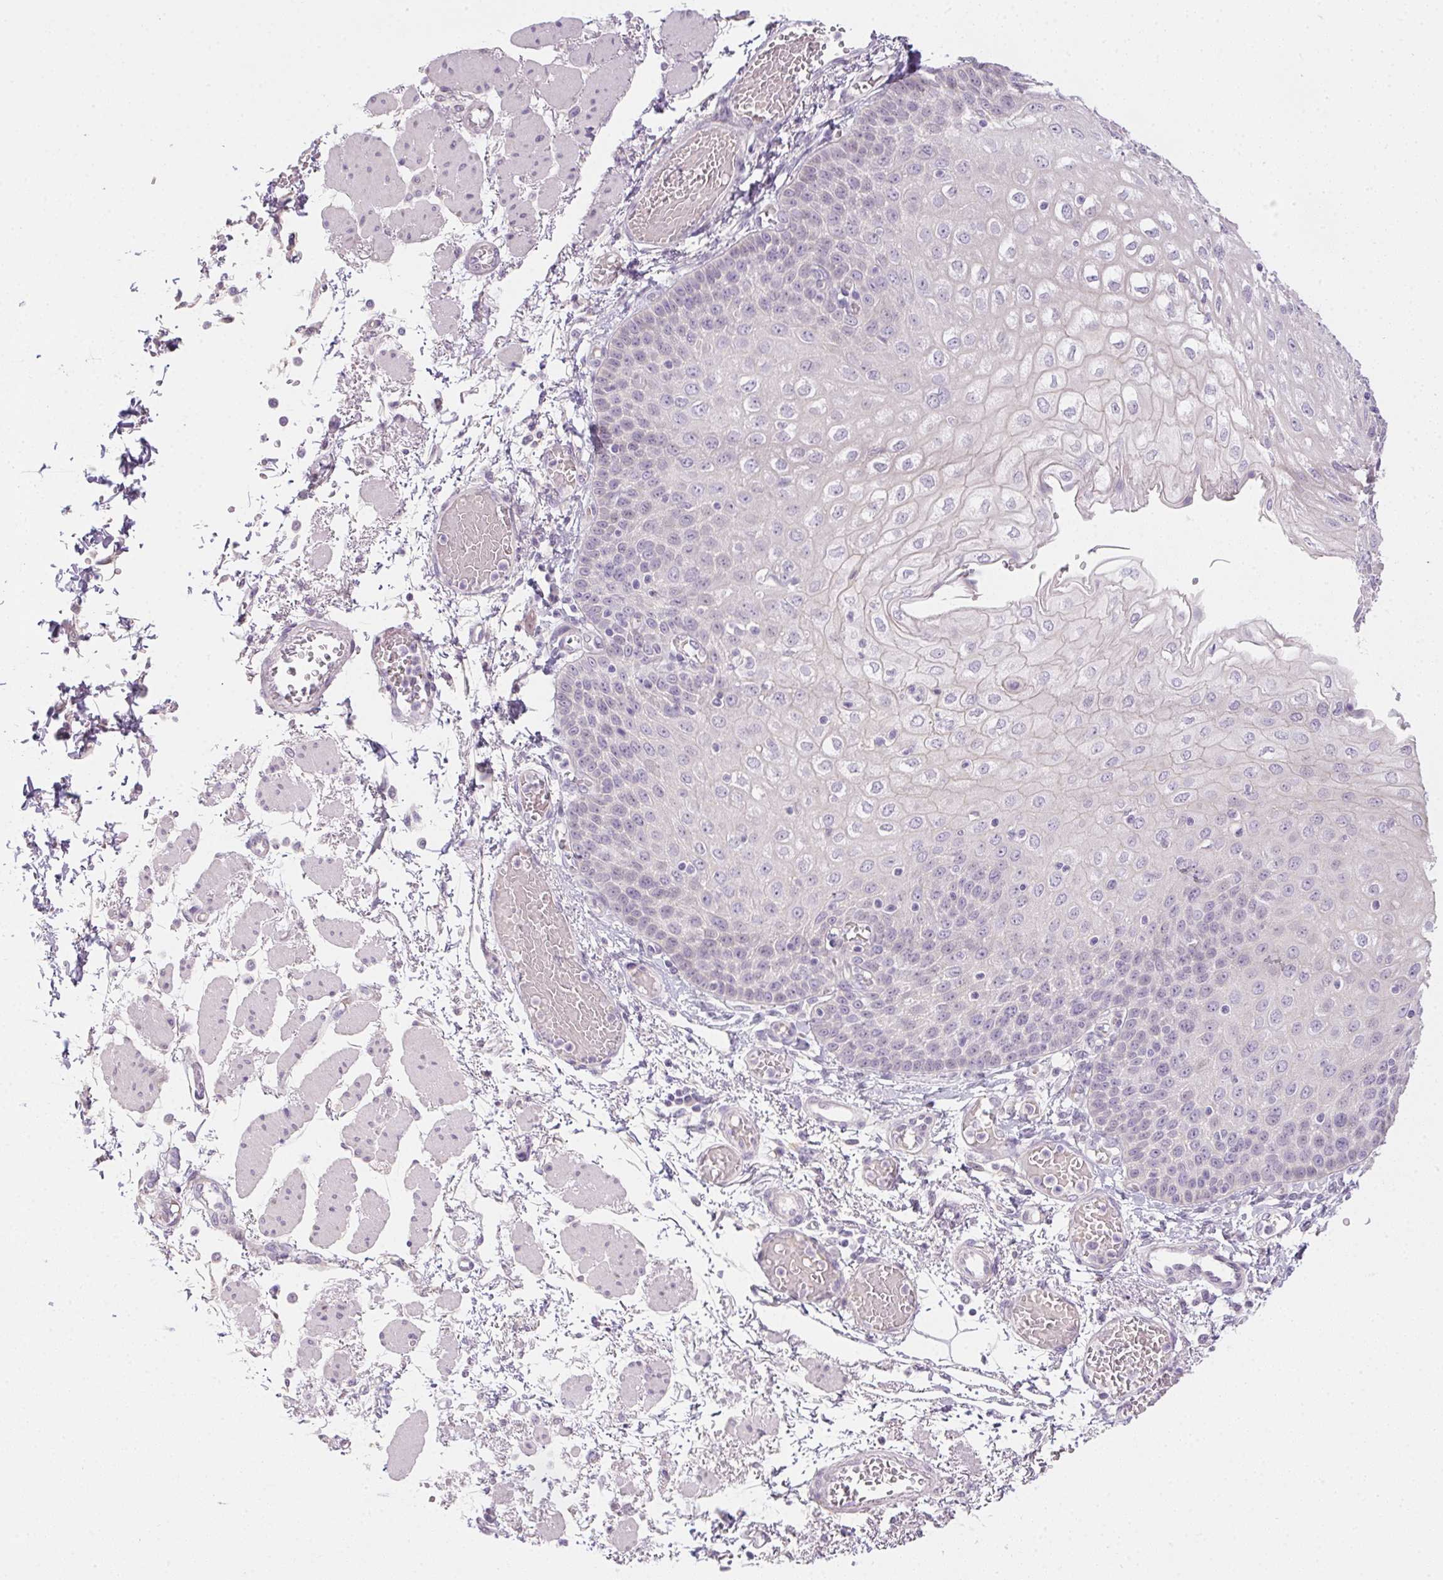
{"staining": {"intensity": "negative", "quantity": "none", "location": "none"}, "tissue": "esophagus", "cell_type": "Squamous epithelial cells", "image_type": "normal", "snomed": [{"axis": "morphology", "description": "Normal tissue, NOS"}, {"axis": "morphology", "description": "Adenocarcinoma, NOS"}, {"axis": "topography", "description": "Esophagus"}], "caption": "Squamous epithelial cells show no significant protein expression in normal esophagus. (Brightfield microscopy of DAB (3,3'-diaminobenzidine) immunohistochemistry (IHC) at high magnification).", "gene": "CTCFL", "patient": {"sex": "male", "age": 81}}